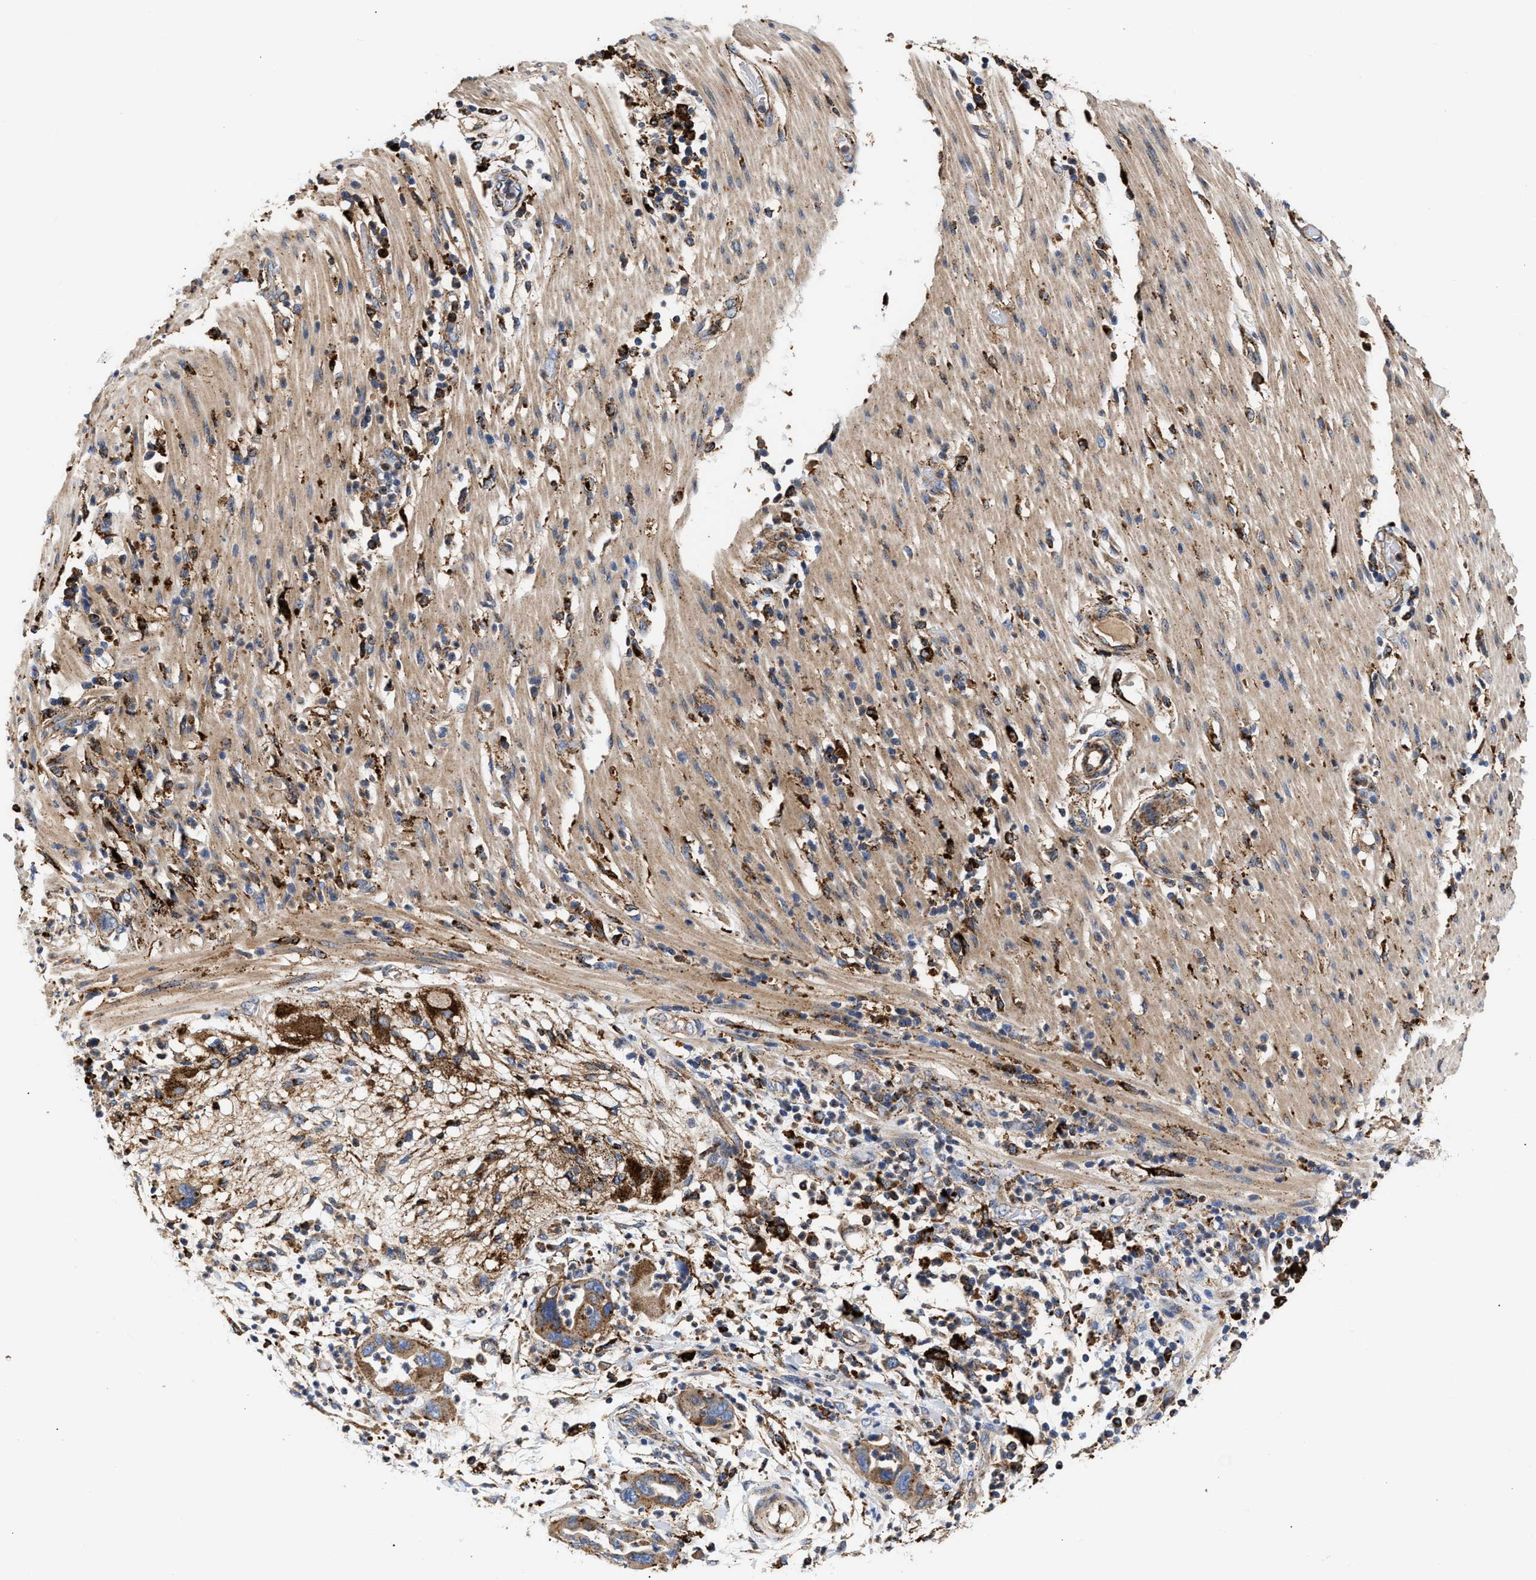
{"staining": {"intensity": "strong", "quantity": ">75%", "location": "cytoplasmic/membranous"}, "tissue": "pancreatic cancer", "cell_type": "Tumor cells", "image_type": "cancer", "snomed": [{"axis": "morphology", "description": "Adenocarcinoma, NOS"}, {"axis": "topography", "description": "Pancreas"}], "caption": "Pancreatic cancer was stained to show a protein in brown. There is high levels of strong cytoplasmic/membranous staining in about >75% of tumor cells. (DAB IHC with brightfield microscopy, high magnification).", "gene": "CCDC146", "patient": {"sex": "female", "age": 71}}